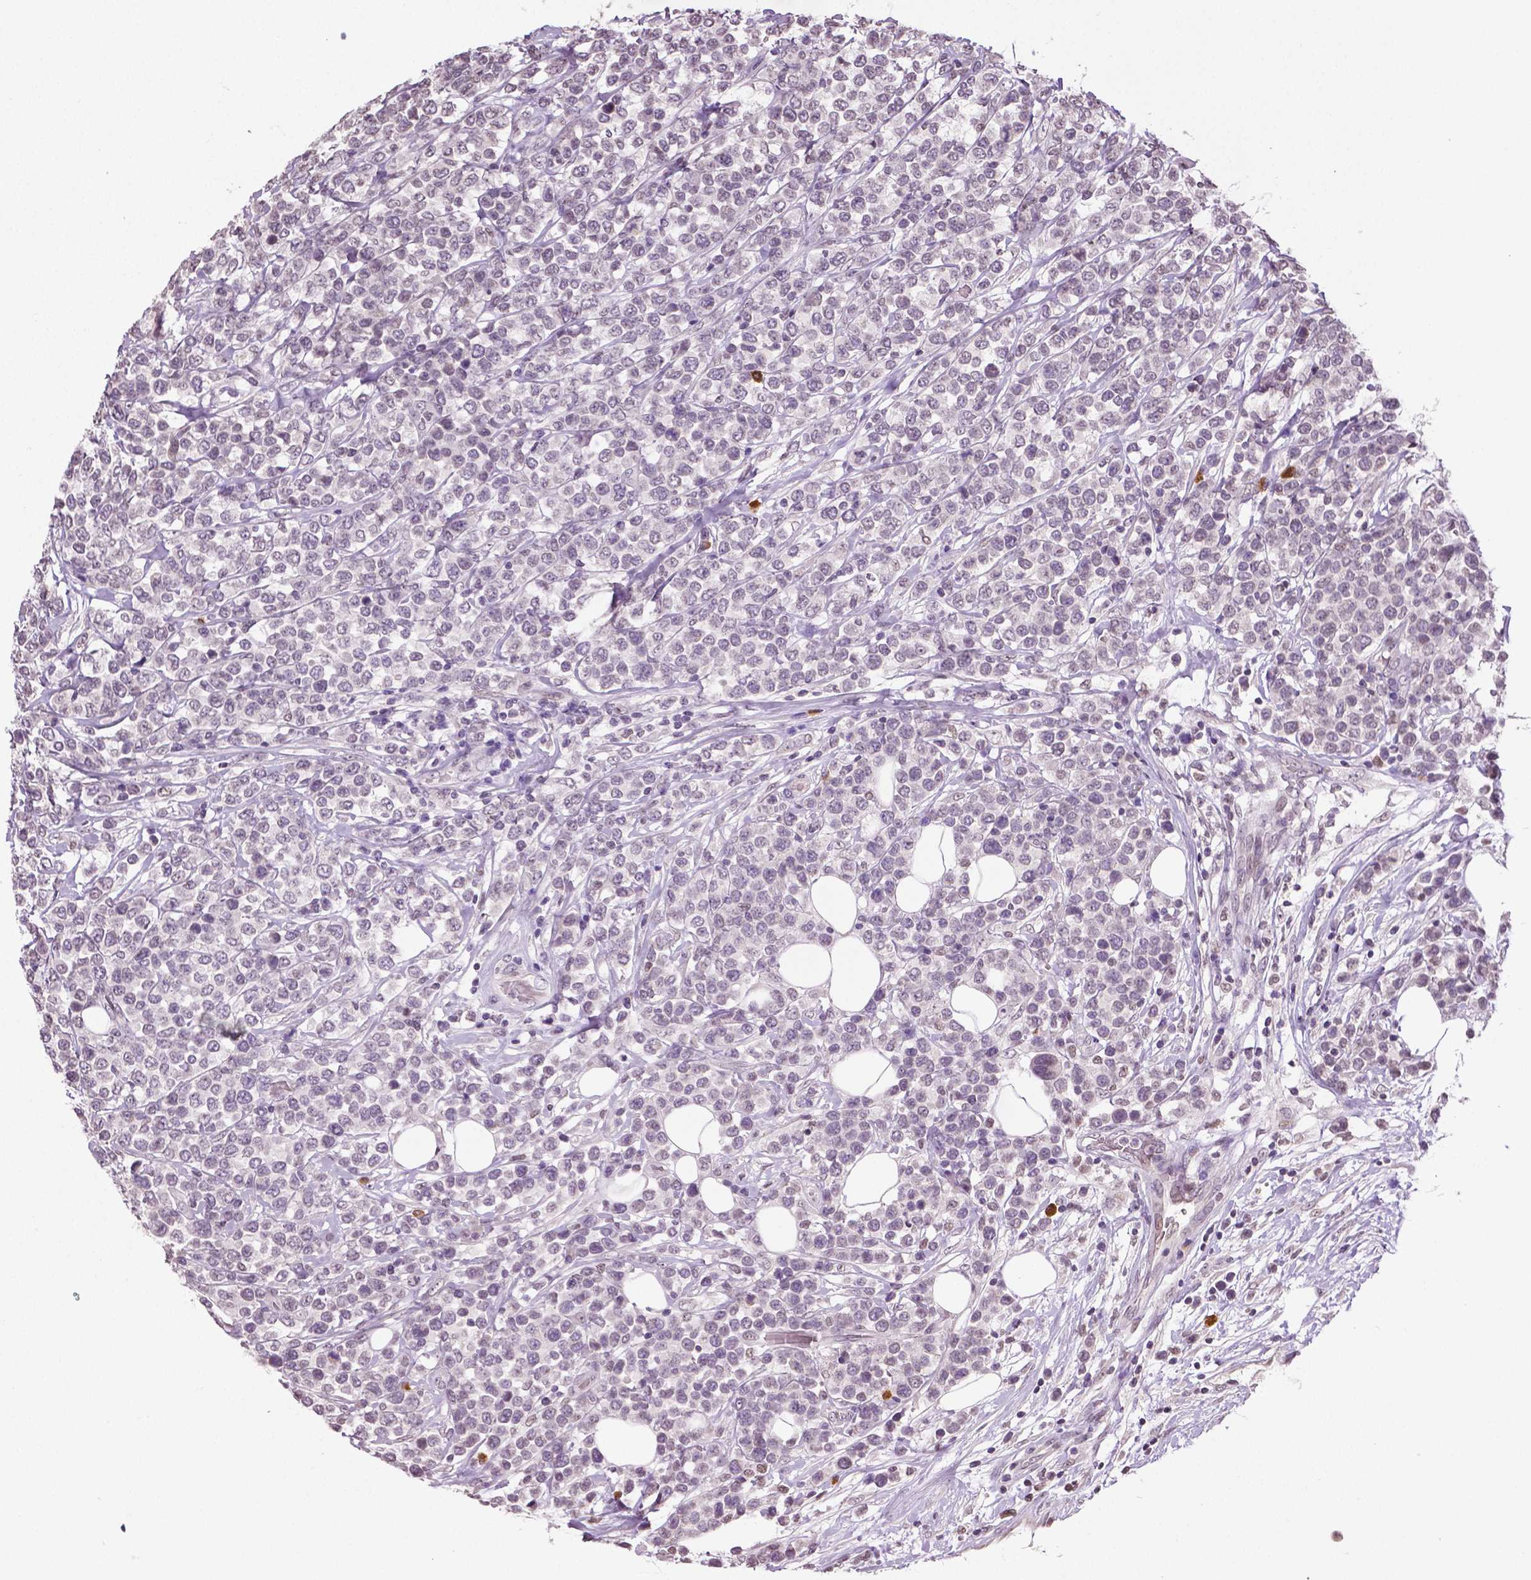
{"staining": {"intensity": "negative", "quantity": "none", "location": "none"}, "tissue": "lymphoma", "cell_type": "Tumor cells", "image_type": "cancer", "snomed": [{"axis": "morphology", "description": "Malignant lymphoma, non-Hodgkin's type, High grade"}, {"axis": "topography", "description": "Soft tissue"}], "caption": "Immunohistochemical staining of lymphoma demonstrates no significant expression in tumor cells.", "gene": "DLX5", "patient": {"sex": "female", "age": 56}}